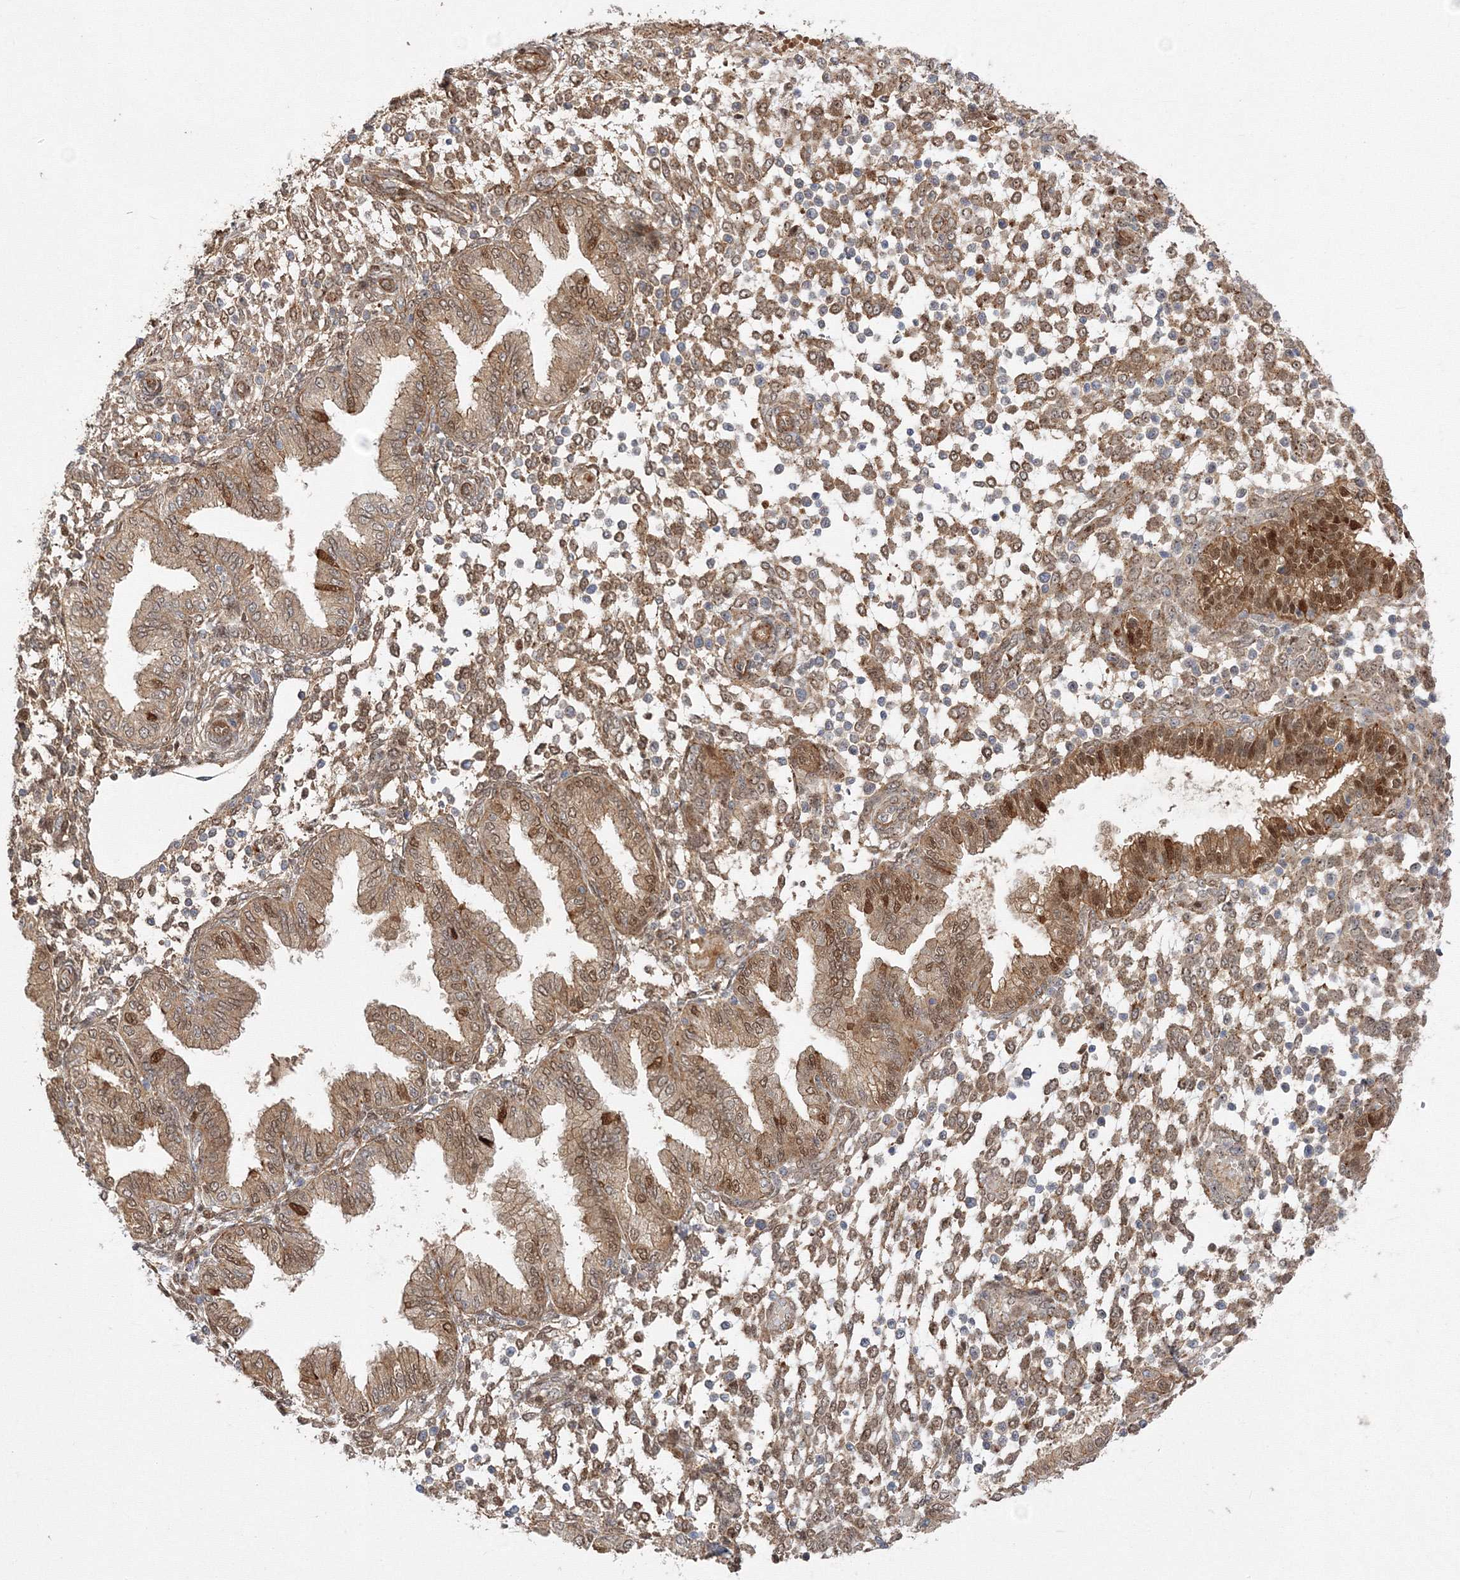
{"staining": {"intensity": "moderate", "quantity": ">75%", "location": "cytoplasmic/membranous,nuclear"}, "tissue": "endometrium", "cell_type": "Cells in endometrial stroma", "image_type": "normal", "snomed": [{"axis": "morphology", "description": "Normal tissue, NOS"}, {"axis": "topography", "description": "Endometrium"}], "caption": "This image reveals unremarkable endometrium stained with IHC to label a protein in brown. The cytoplasmic/membranous,nuclear of cells in endometrial stroma show moderate positivity for the protein. Nuclei are counter-stained blue.", "gene": "NPM3", "patient": {"sex": "female", "age": 53}}